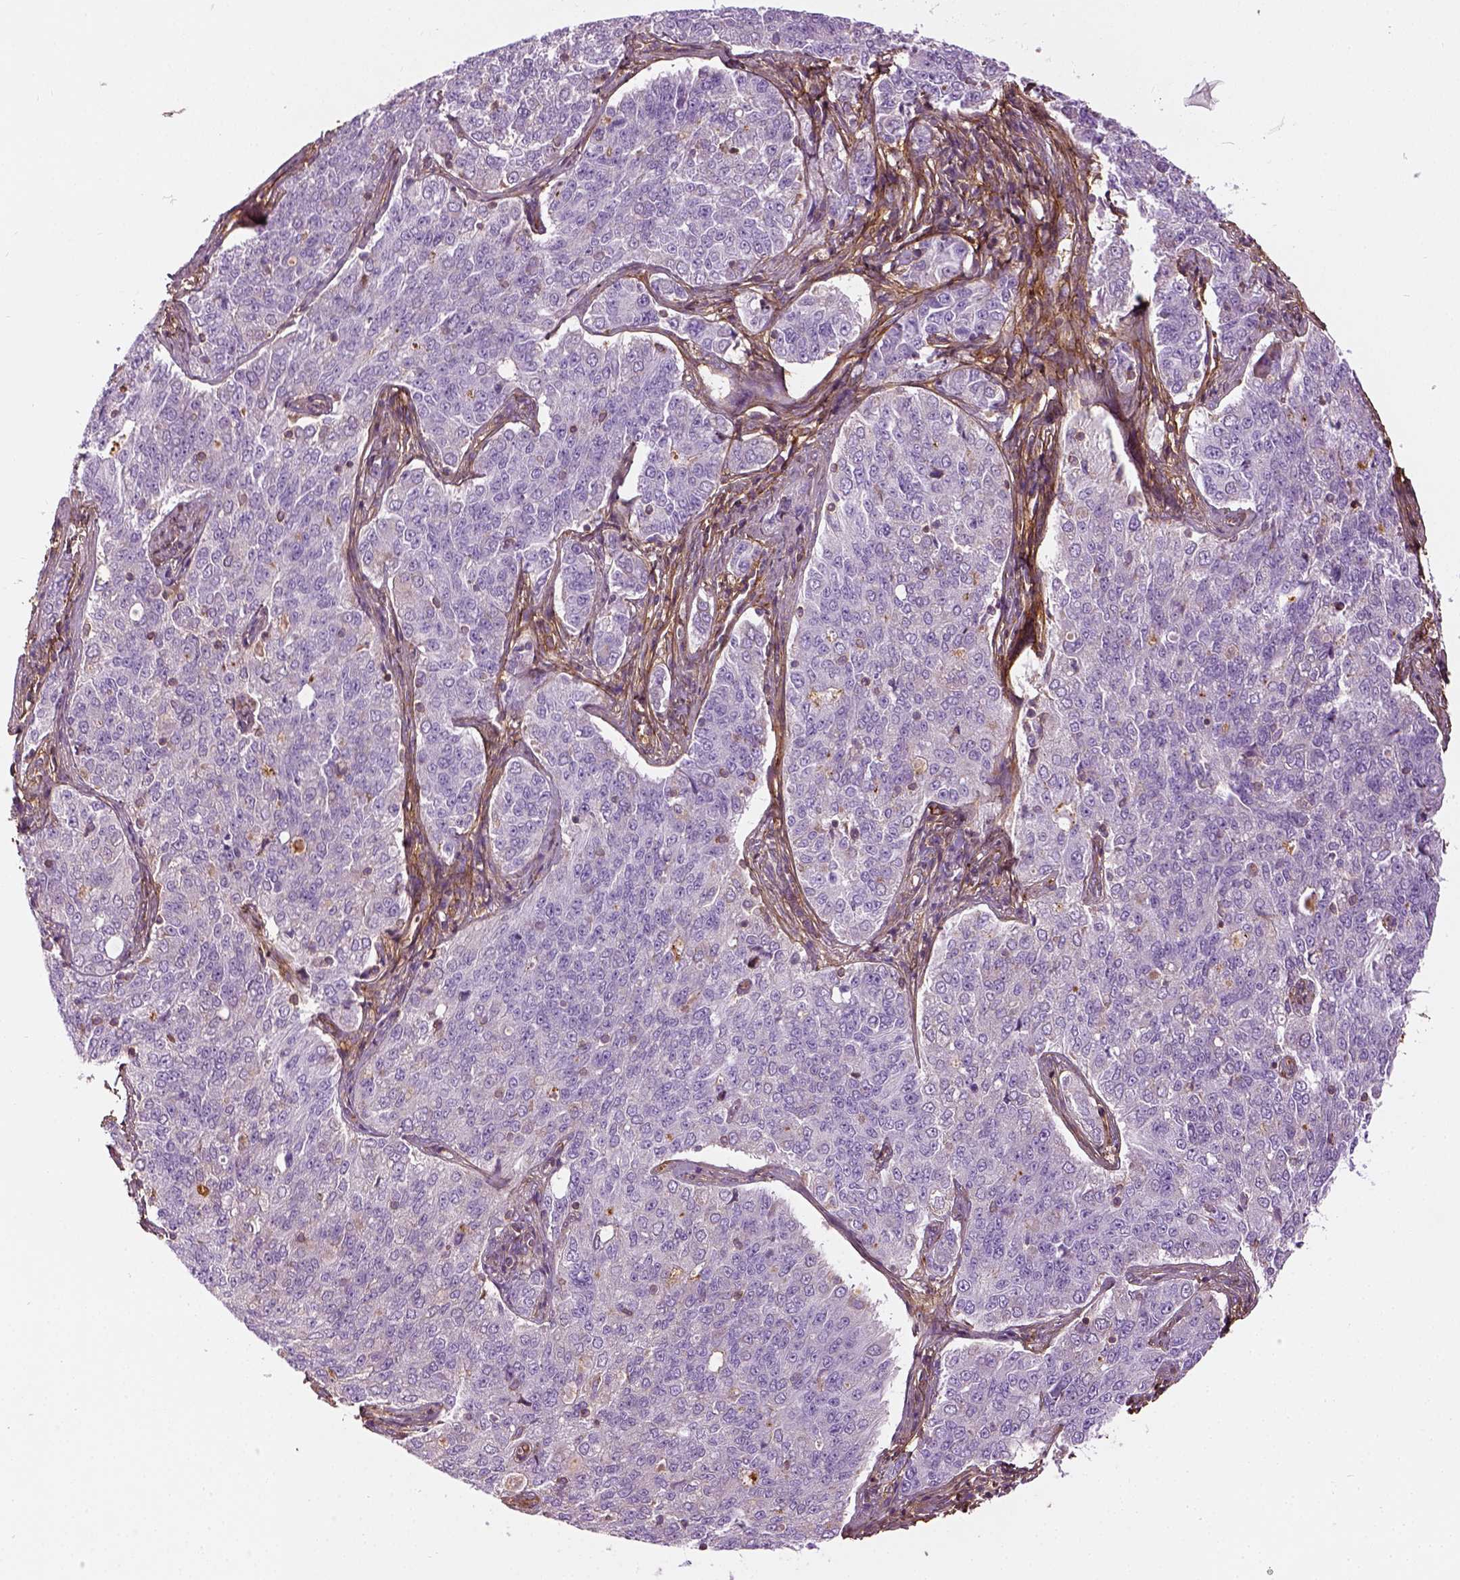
{"staining": {"intensity": "negative", "quantity": "none", "location": "none"}, "tissue": "endometrial cancer", "cell_type": "Tumor cells", "image_type": "cancer", "snomed": [{"axis": "morphology", "description": "Adenocarcinoma, NOS"}, {"axis": "topography", "description": "Endometrium"}], "caption": "Photomicrograph shows no protein staining in tumor cells of adenocarcinoma (endometrial) tissue.", "gene": "COL6A2", "patient": {"sex": "female", "age": 43}}